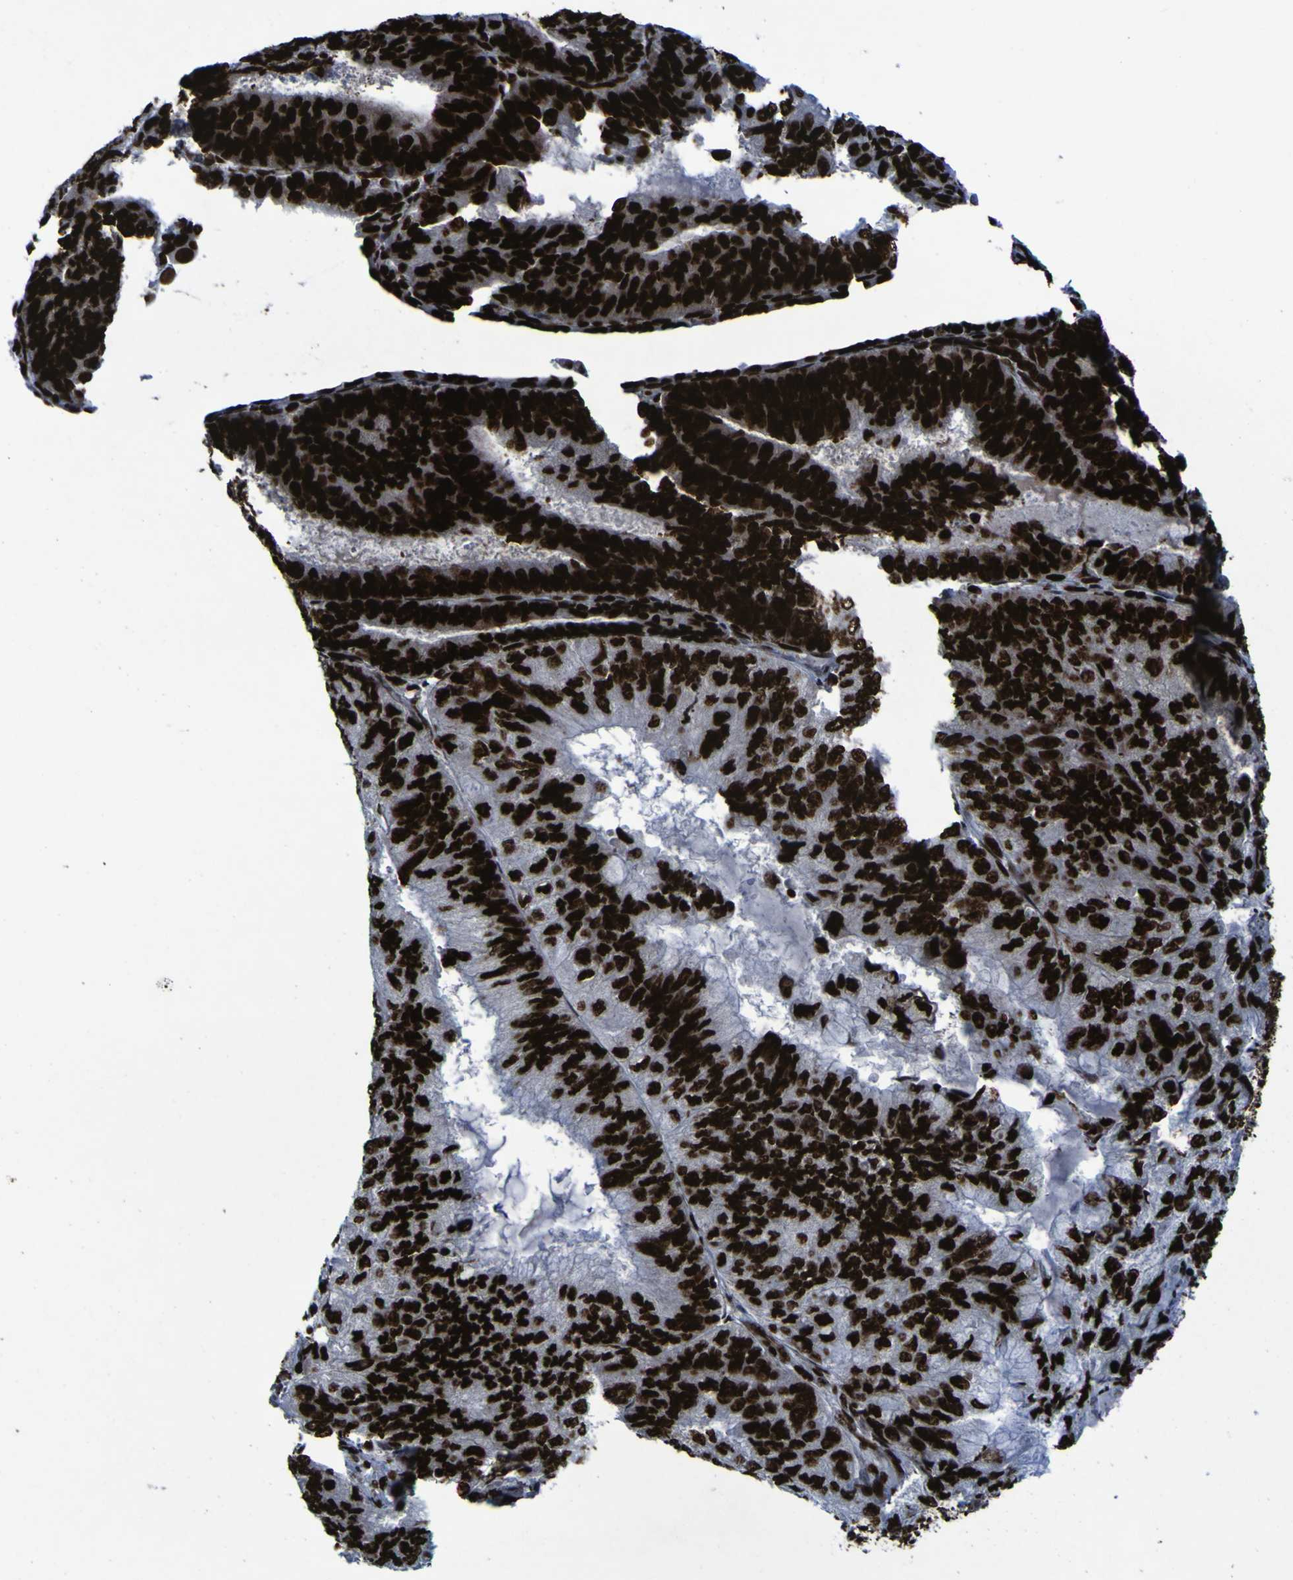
{"staining": {"intensity": "strong", "quantity": ">75%", "location": "nuclear"}, "tissue": "endometrial cancer", "cell_type": "Tumor cells", "image_type": "cancer", "snomed": [{"axis": "morphology", "description": "Adenocarcinoma, NOS"}, {"axis": "topography", "description": "Endometrium"}], "caption": "Brown immunohistochemical staining in endometrial adenocarcinoma reveals strong nuclear positivity in approximately >75% of tumor cells. The staining was performed using DAB, with brown indicating positive protein expression. Nuclei are stained blue with hematoxylin.", "gene": "NPM1", "patient": {"sex": "female", "age": 81}}